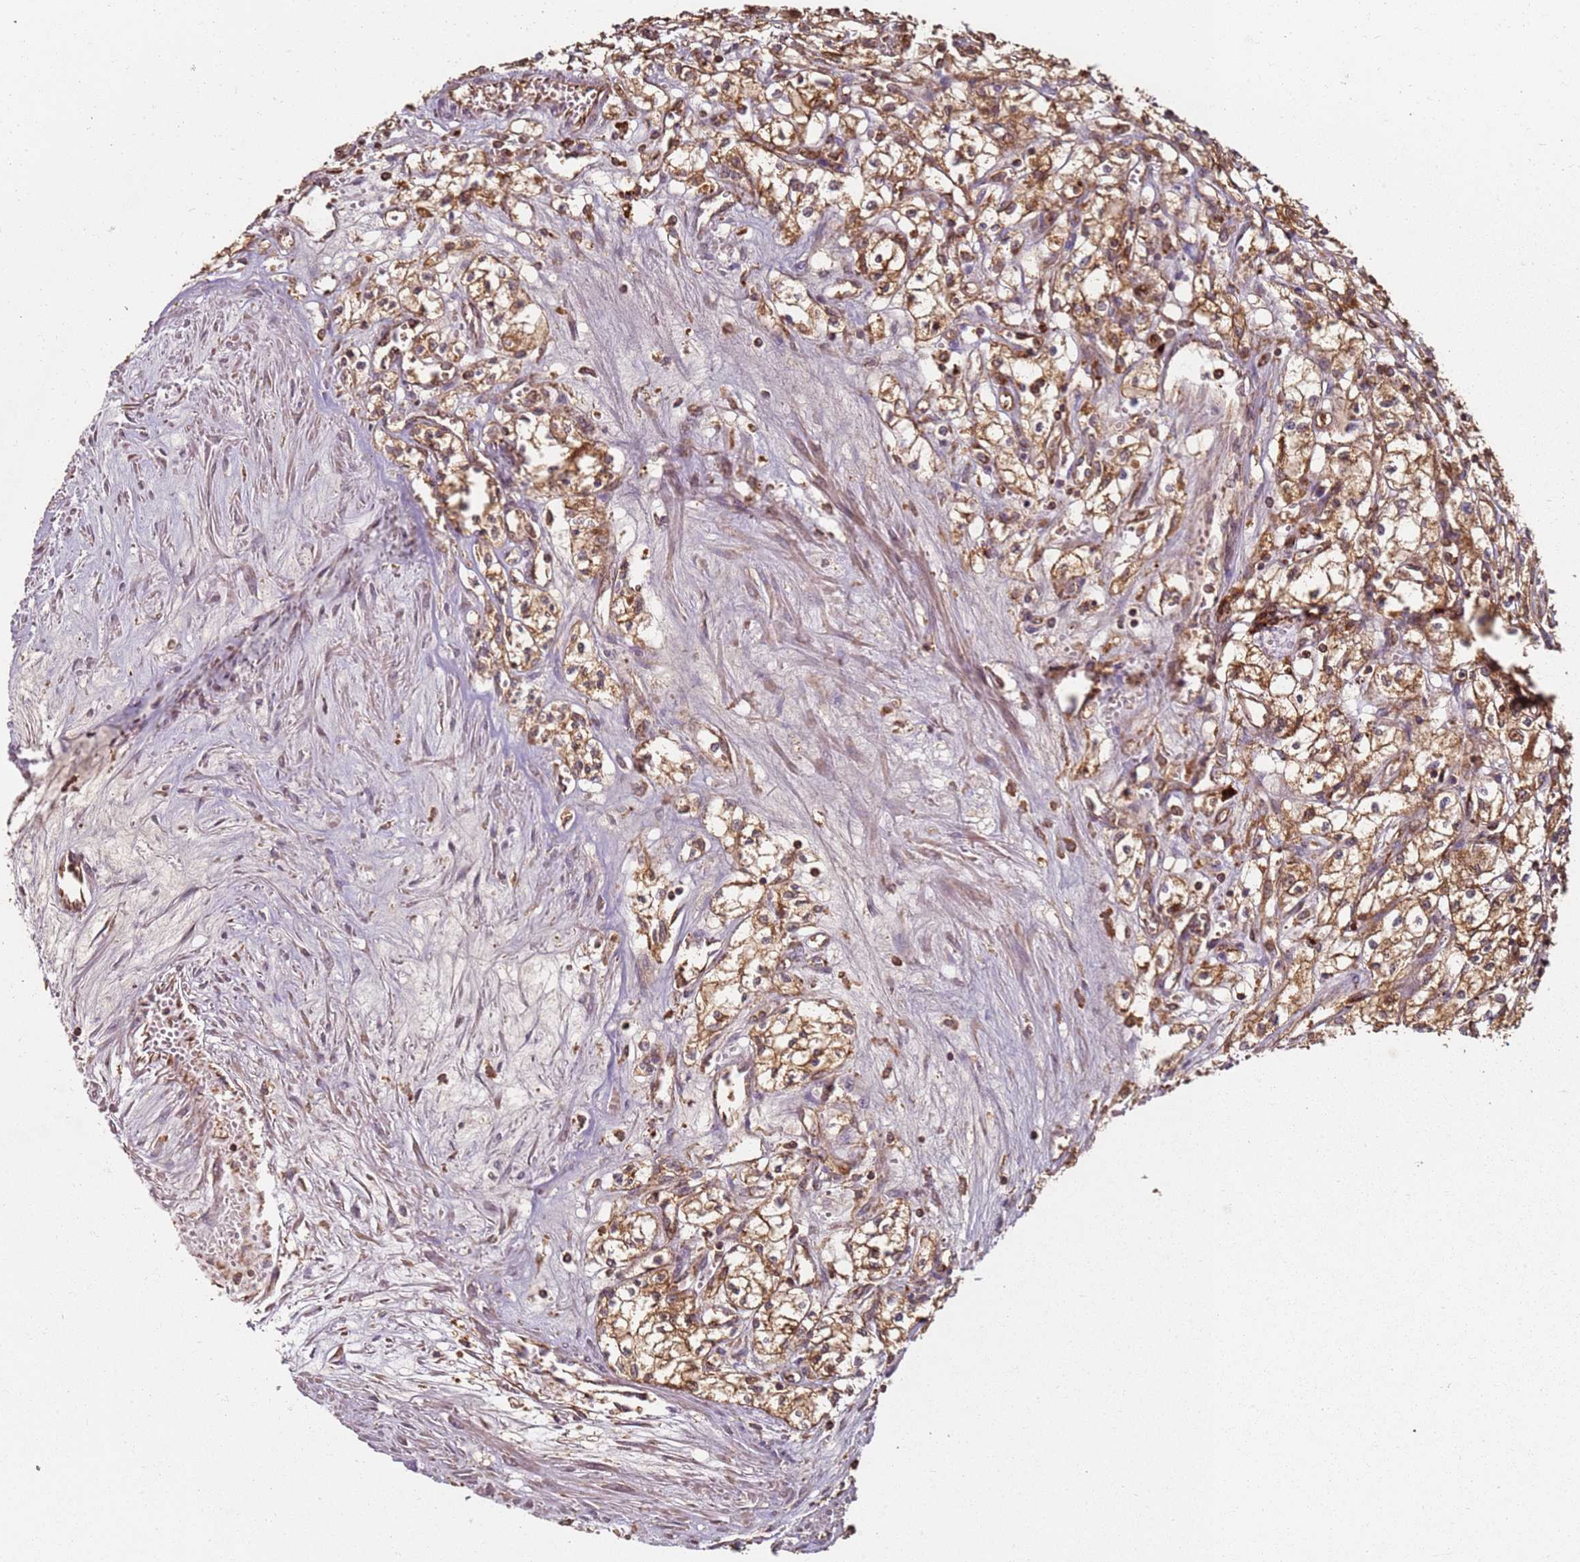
{"staining": {"intensity": "moderate", "quantity": ">75%", "location": "cytoplasmic/membranous"}, "tissue": "renal cancer", "cell_type": "Tumor cells", "image_type": "cancer", "snomed": [{"axis": "morphology", "description": "Adenocarcinoma, NOS"}, {"axis": "topography", "description": "Kidney"}], "caption": "Tumor cells display moderate cytoplasmic/membranous expression in about >75% of cells in renal cancer (adenocarcinoma).", "gene": "SCGB2B2", "patient": {"sex": "male", "age": 59}}